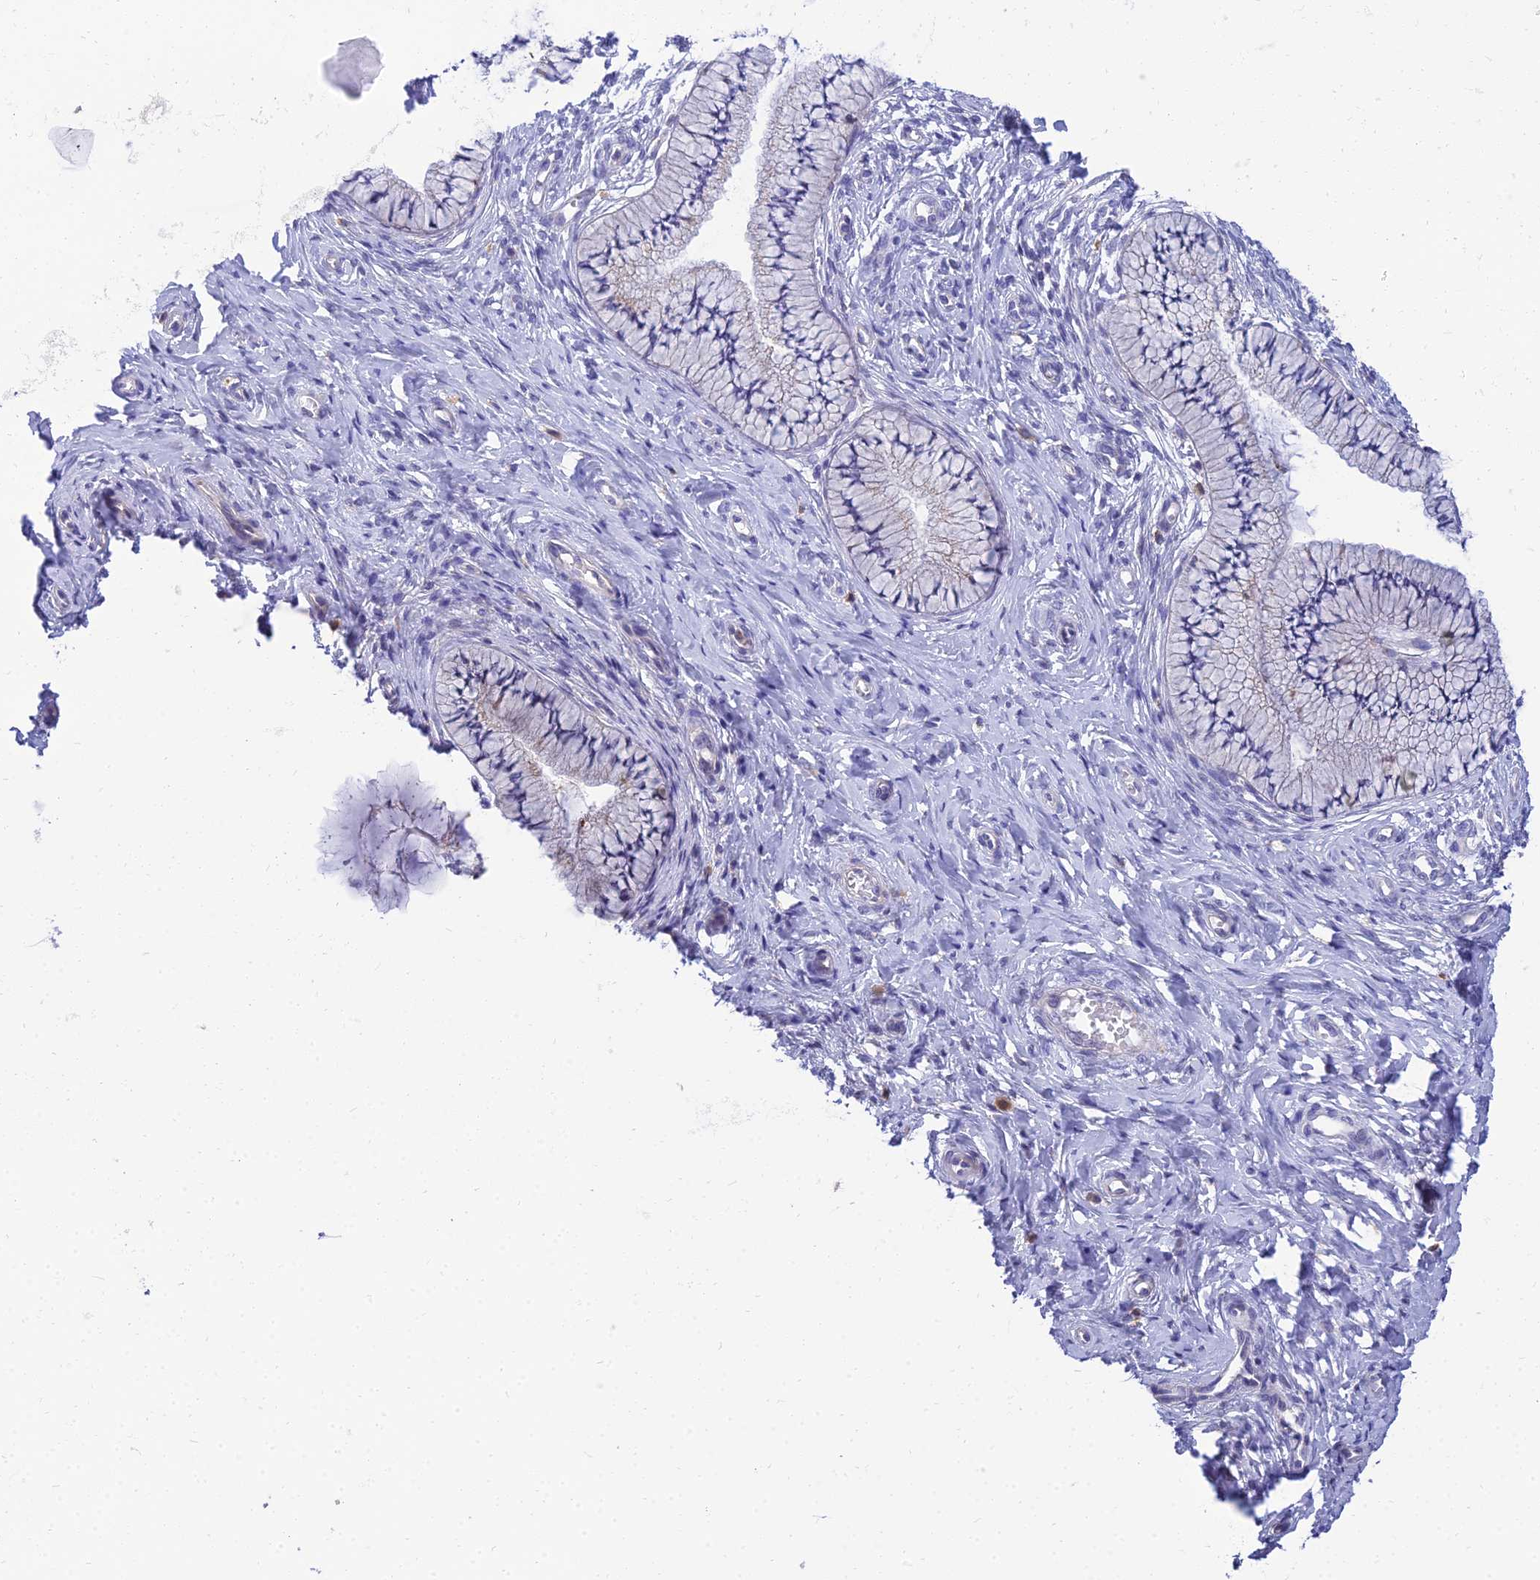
{"staining": {"intensity": "moderate", "quantity": "25%-75%", "location": "cytoplasmic/membranous"}, "tissue": "cervix", "cell_type": "Glandular cells", "image_type": "normal", "snomed": [{"axis": "morphology", "description": "Normal tissue, NOS"}, {"axis": "topography", "description": "Cervix"}], "caption": "Human cervix stained for a protein (brown) exhibits moderate cytoplasmic/membranous positive positivity in approximately 25%-75% of glandular cells.", "gene": "ARL8A", "patient": {"sex": "female", "age": 36}}